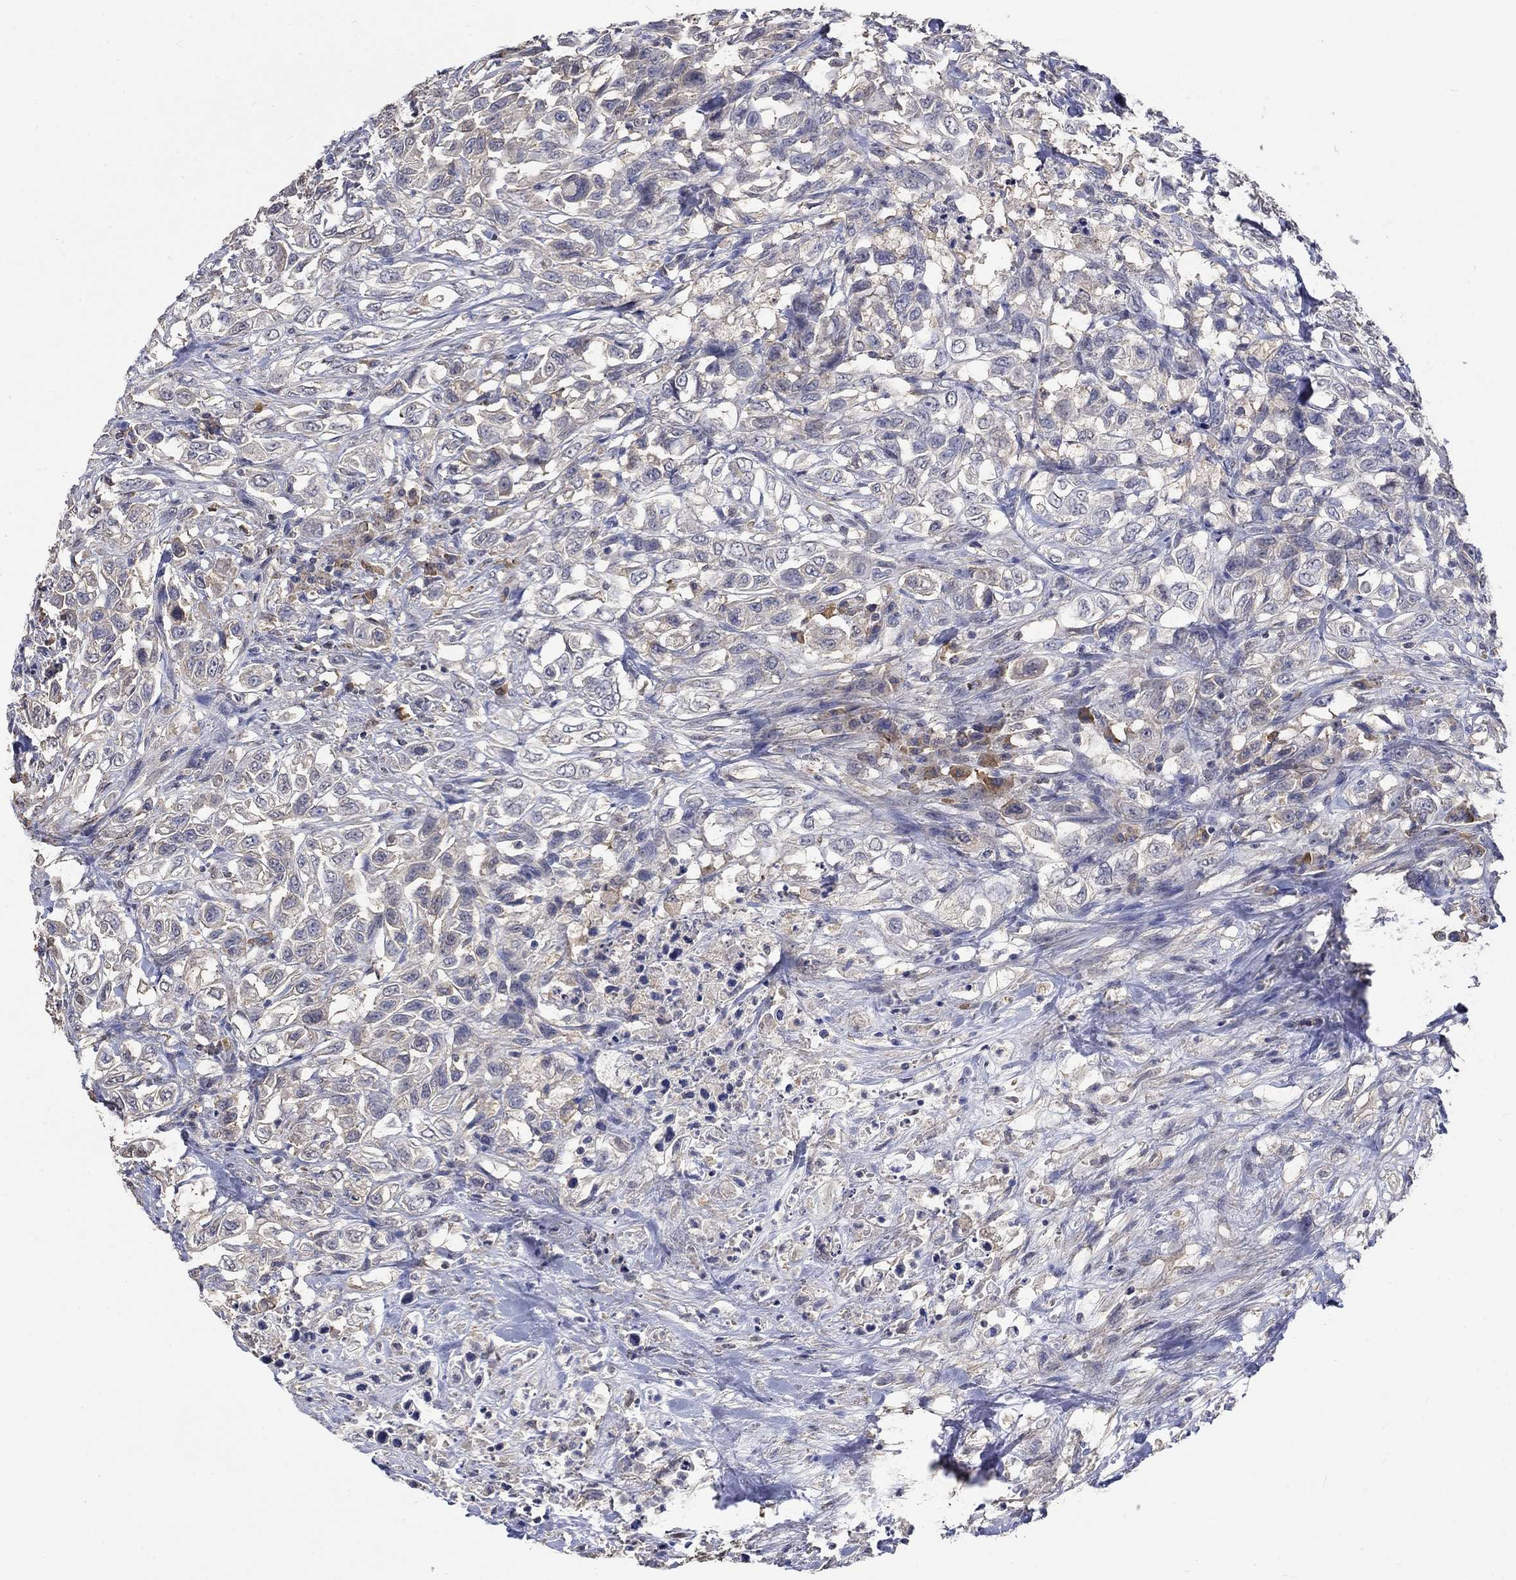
{"staining": {"intensity": "negative", "quantity": "none", "location": "none"}, "tissue": "urothelial cancer", "cell_type": "Tumor cells", "image_type": "cancer", "snomed": [{"axis": "morphology", "description": "Urothelial carcinoma, High grade"}, {"axis": "topography", "description": "Urinary bladder"}], "caption": "Micrograph shows no significant protein staining in tumor cells of high-grade urothelial carcinoma.", "gene": "ZBTB18", "patient": {"sex": "female", "age": 56}}